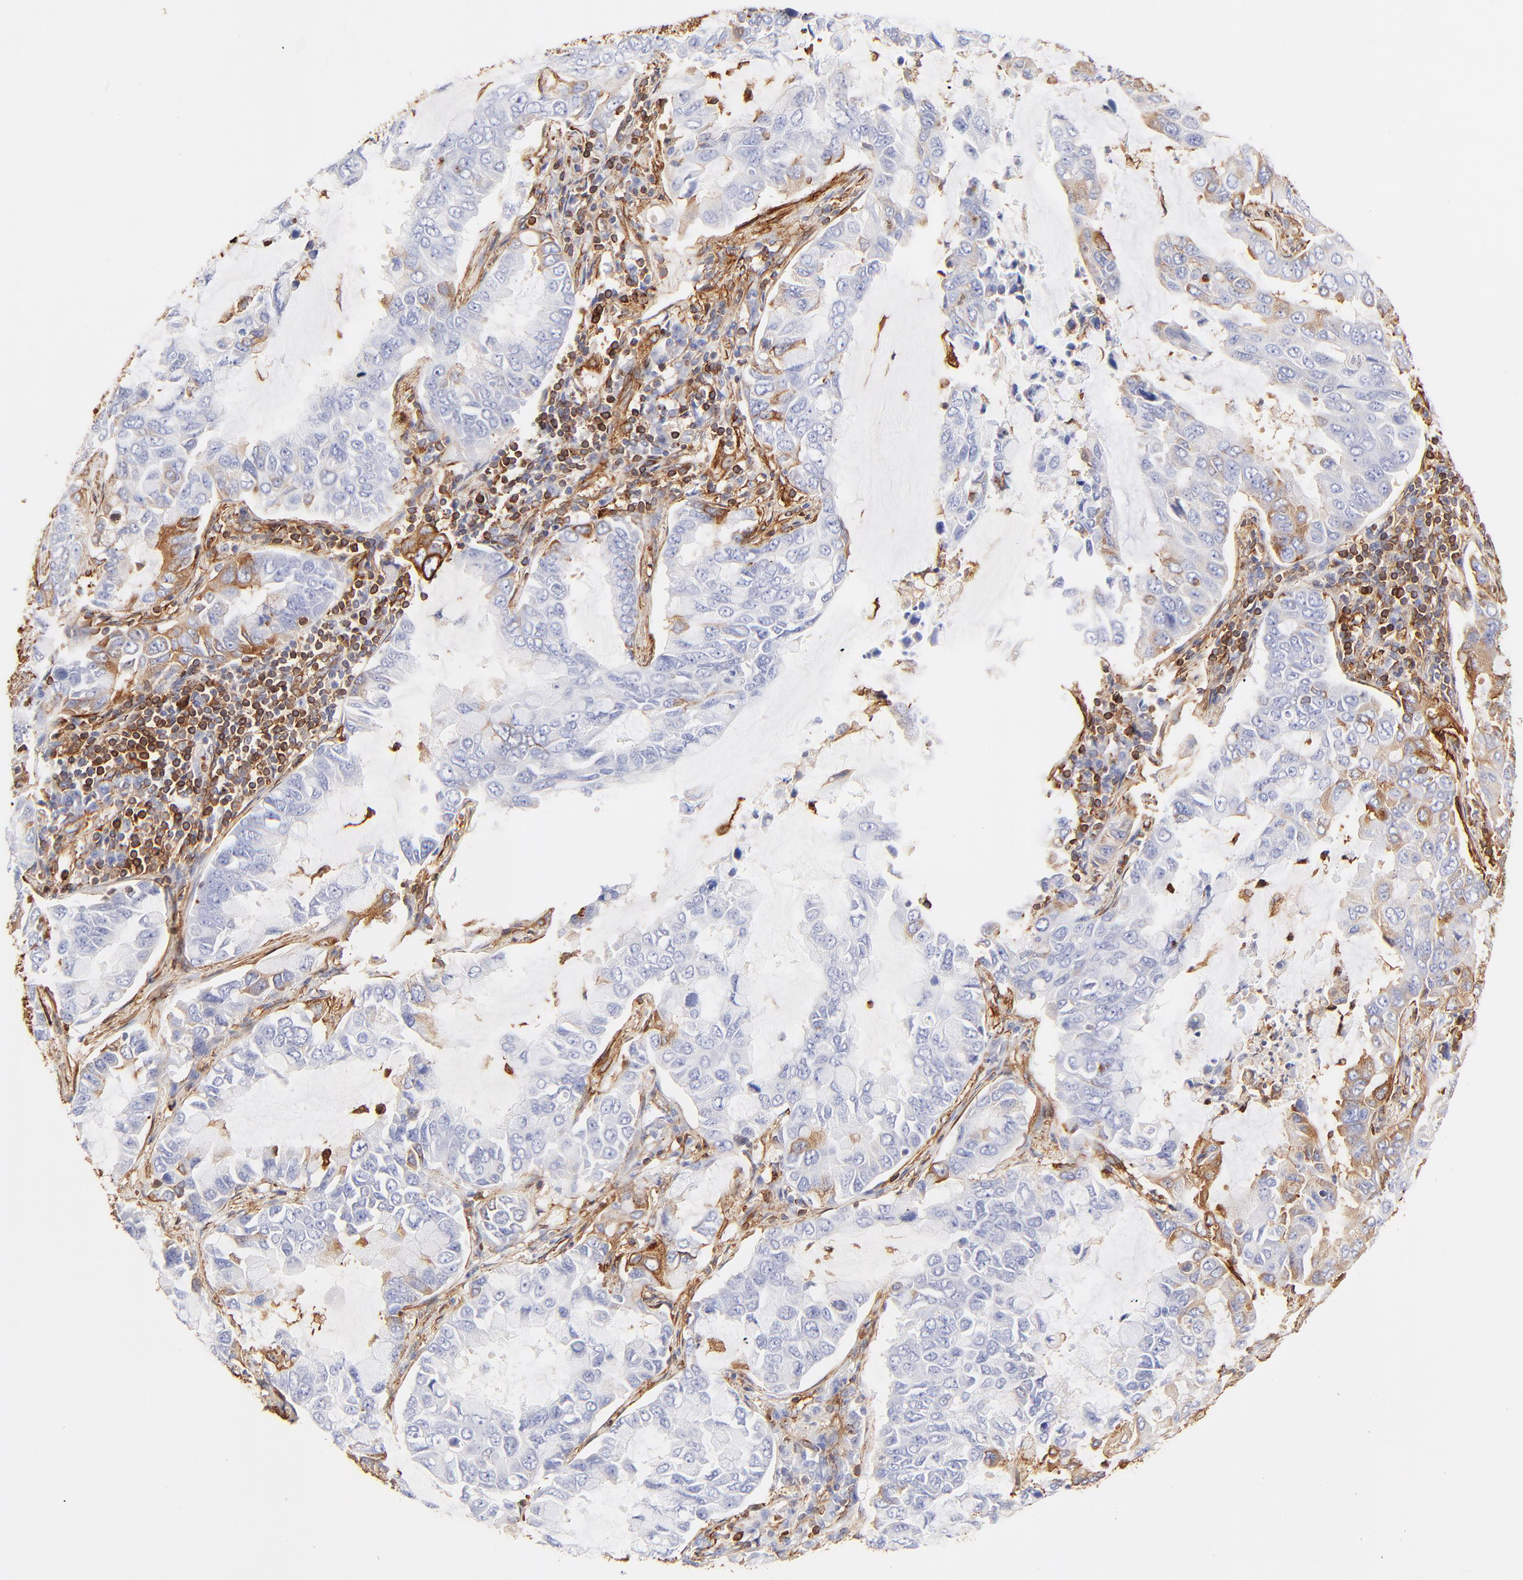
{"staining": {"intensity": "moderate", "quantity": ">75%", "location": "cytoplasmic/membranous"}, "tissue": "lung cancer", "cell_type": "Tumor cells", "image_type": "cancer", "snomed": [{"axis": "morphology", "description": "Adenocarcinoma, NOS"}, {"axis": "topography", "description": "Lung"}], "caption": "Immunohistochemical staining of human lung adenocarcinoma shows medium levels of moderate cytoplasmic/membranous positivity in approximately >75% of tumor cells.", "gene": "FLNA", "patient": {"sex": "male", "age": 64}}